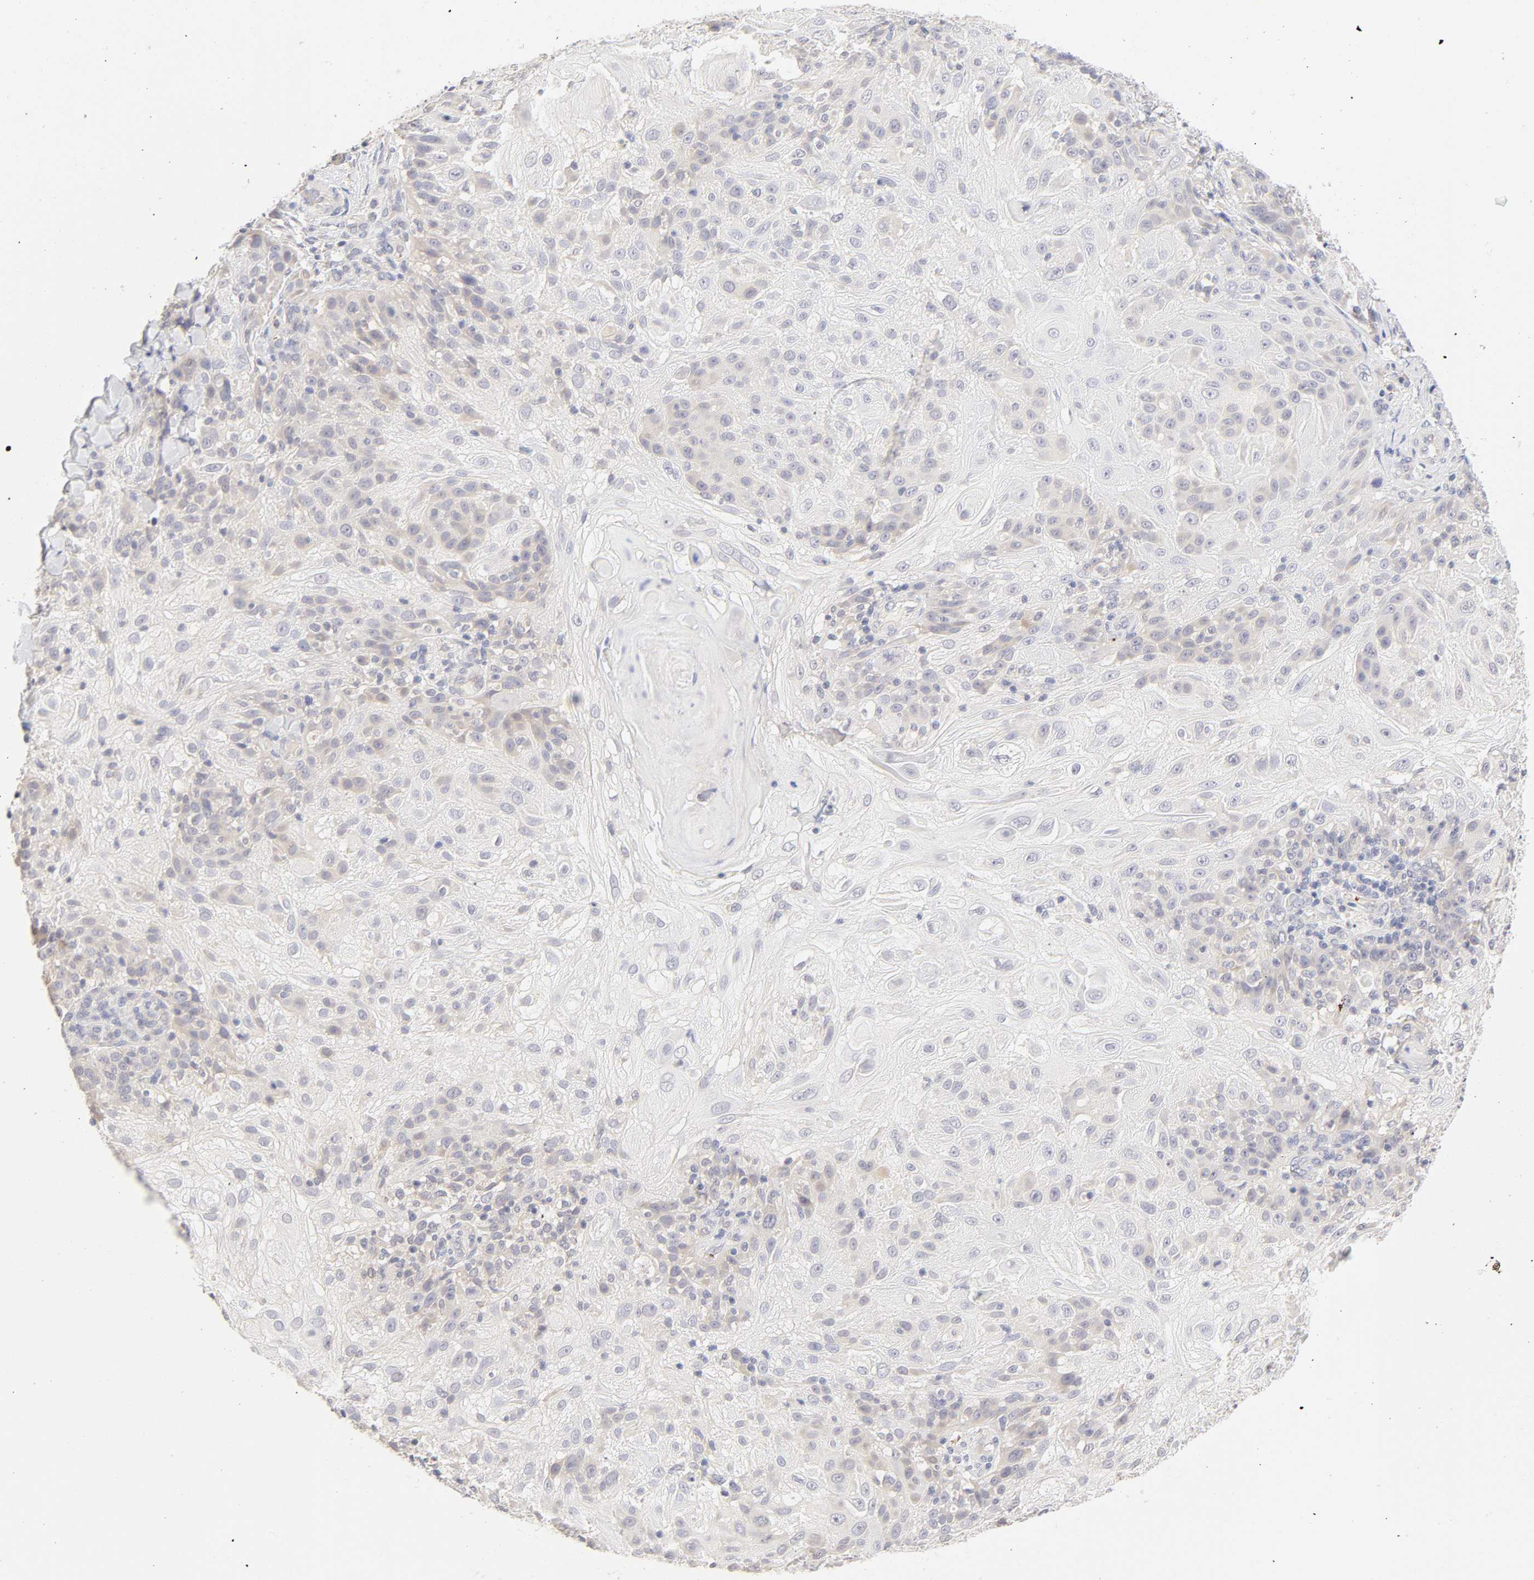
{"staining": {"intensity": "moderate", "quantity": "<25%", "location": "cytoplasmic/membranous"}, "tissue": "skin cancer", "cell_type": "Tumor cells", "image_type": "cancer", "snomed": [{"axis": "morphology", "description": "Normal tissue, NOS"}, {"axis": "morphology", "description": "Squamous cell carcinoma, NOS"}, {"axis": "topography", "description": "Skin"}], "caption": "Immunohistochemical staining of squamous cell carcinoma (skin) reveals moderate cytoplasmic/membranous protein positivity in approximately <25% of tumor cells.", "gene": "CYP4B1", "patient": {"sex": "female", "age": 83}}